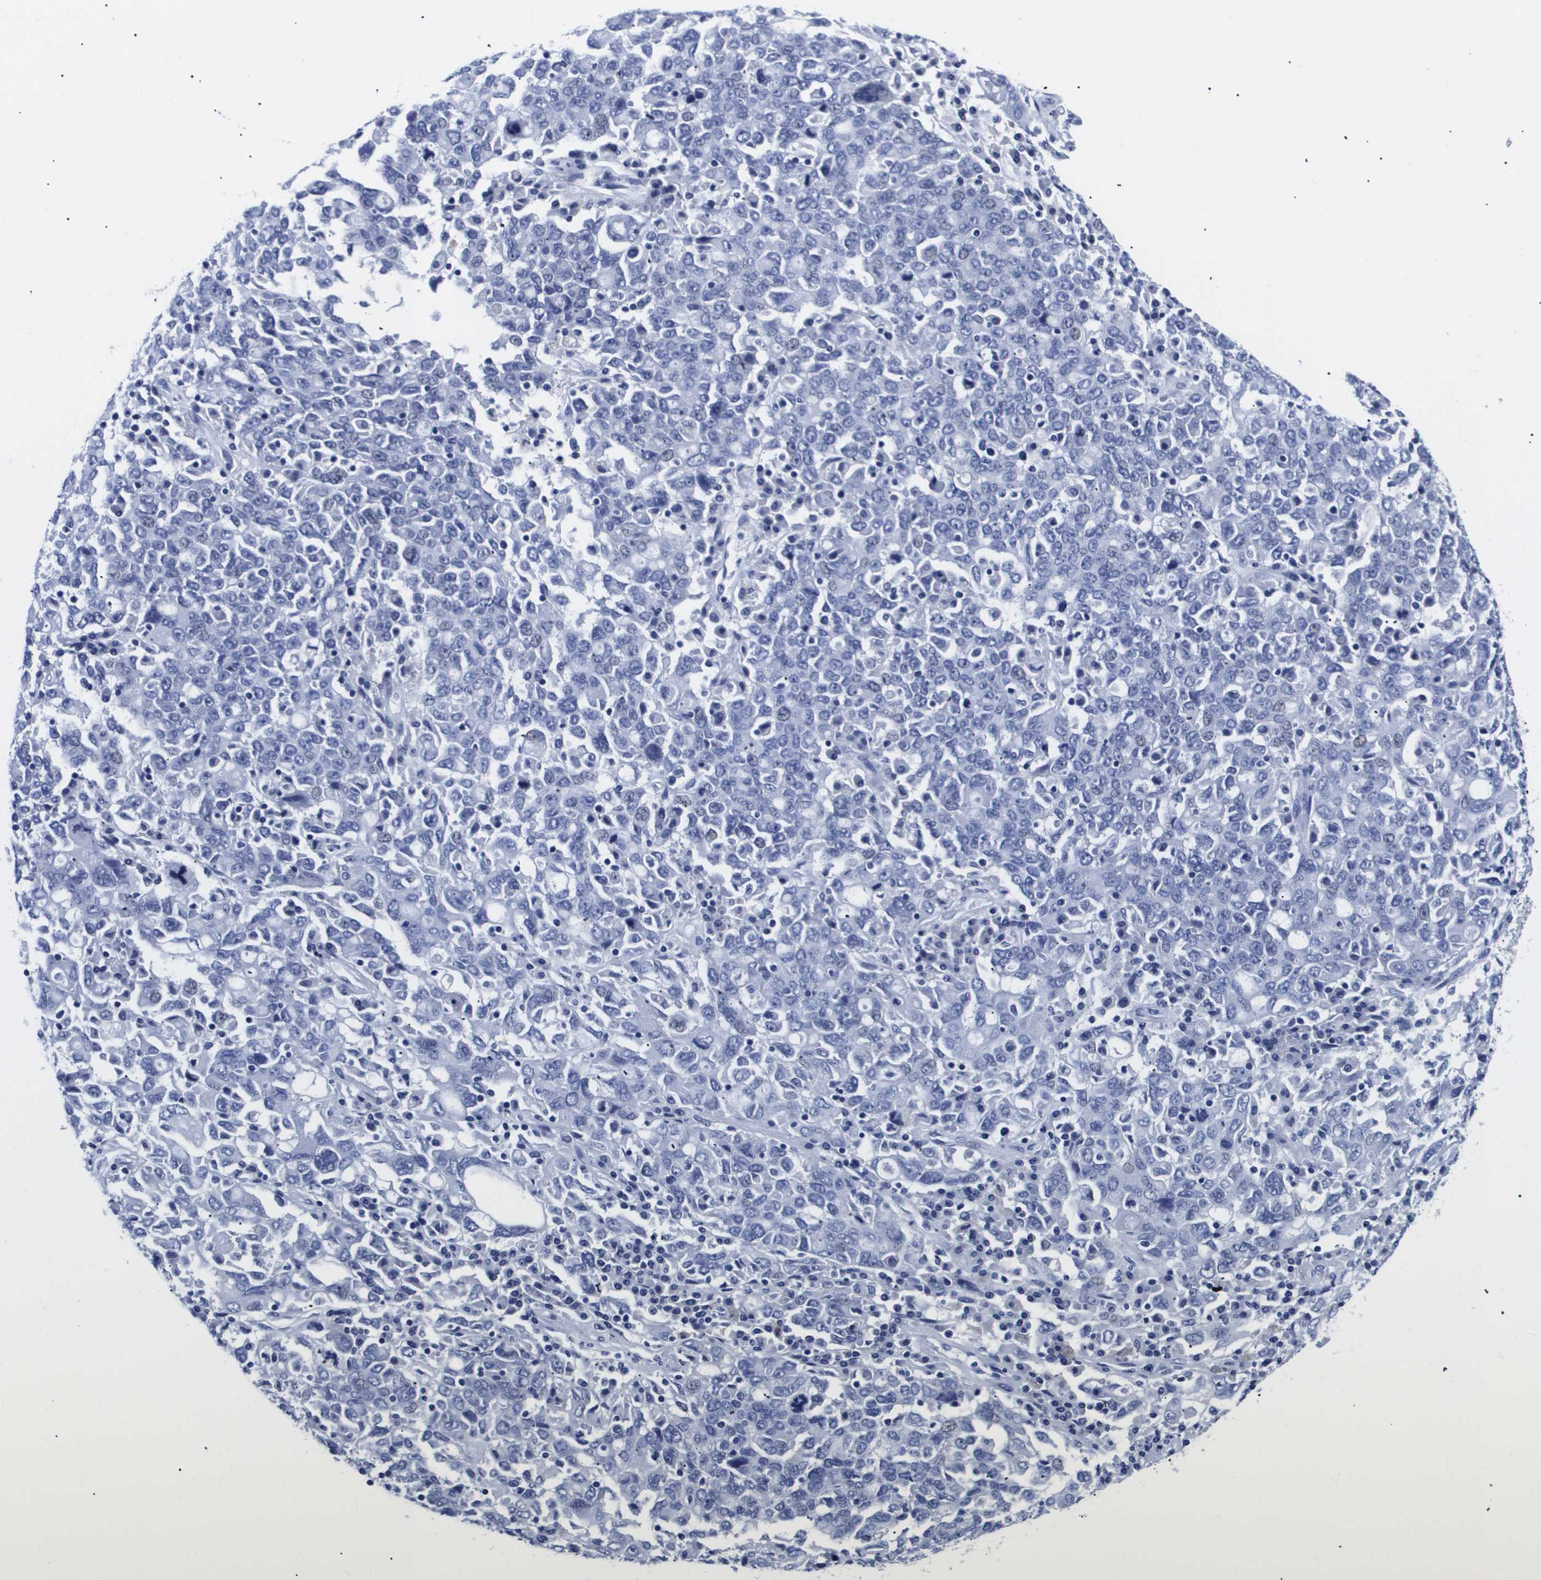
{"staining": {"intensity": "negative", "quantity": "none", "location": "none"}, "tissue": "ovarian cancer", "cell_type": "Tumor cells", "image_type": "cancer", "snomed": [{"axis": "morphology", "description": "Carcinoma, endometroid"}, {"axis": "topography", "description": "Ovary"}], "caption": "Image shows no significant protein positivity in tumor cells of ovarian cancer.", "gene": "ATP6V0A4", "patient": {"sex": "female", "age": 62}}